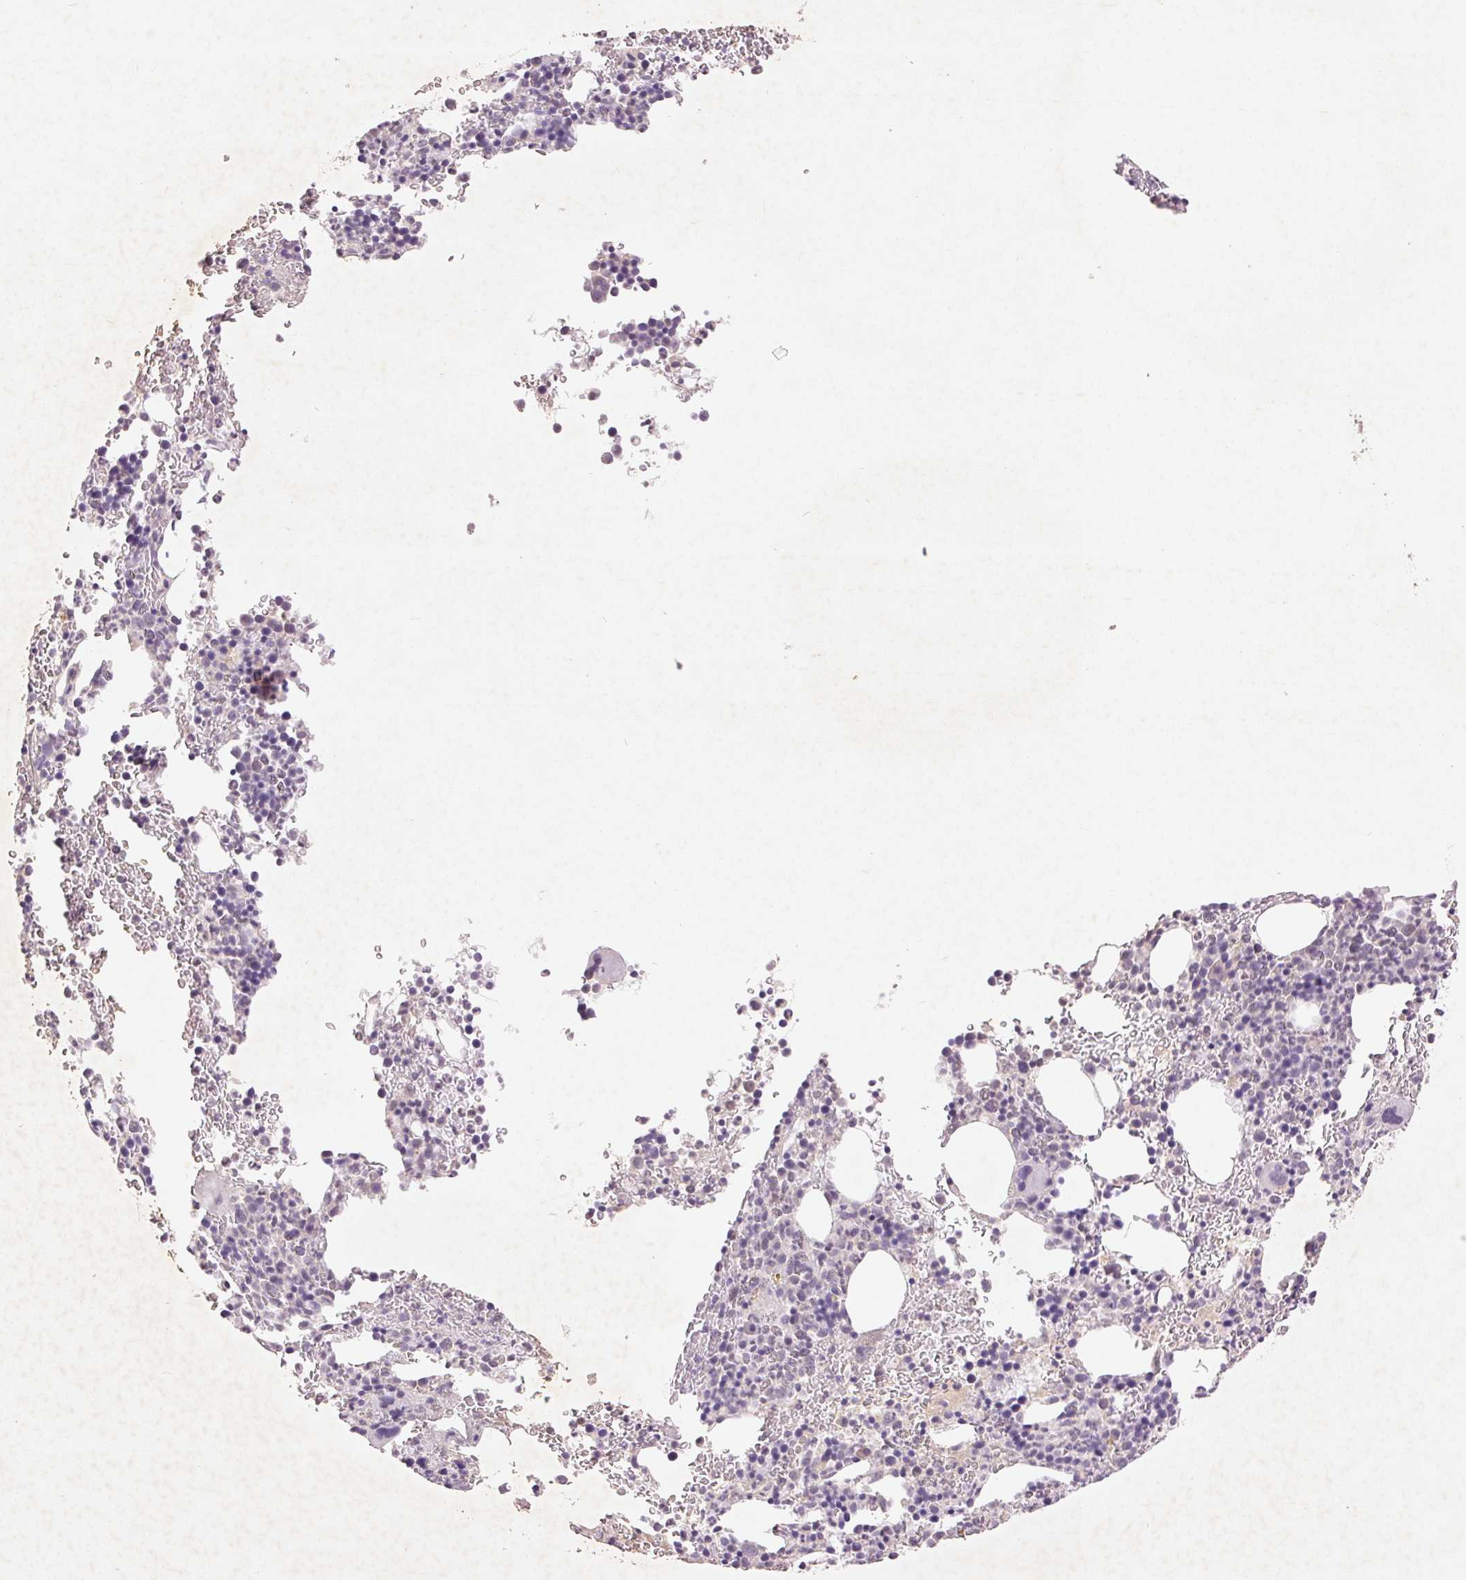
{"staining": {"intensity": "negative", "quantity": "none", "location": "none"}, "tissue": "bone marrow", "cell_type": "Hematopoietic cells", "image_type": "normal", "snomed": [{"axis": "morphology", "description": "Normal tissue, NOS"}, {"axis": "topography", "description": "Bone marrow"}], "caption": "Unremarkable bone marrow was stained to show a protein in brown. There is no significant positivity in hematopoietic cells. (Stains: DAB (3,3'-diaminobenzidine) IHC with hematoxylin counter stain, Microscopy: brightfield microscopy at high magnification).", "gene": "FAM168B", "patient": {"sex": "male", "age": 63}}